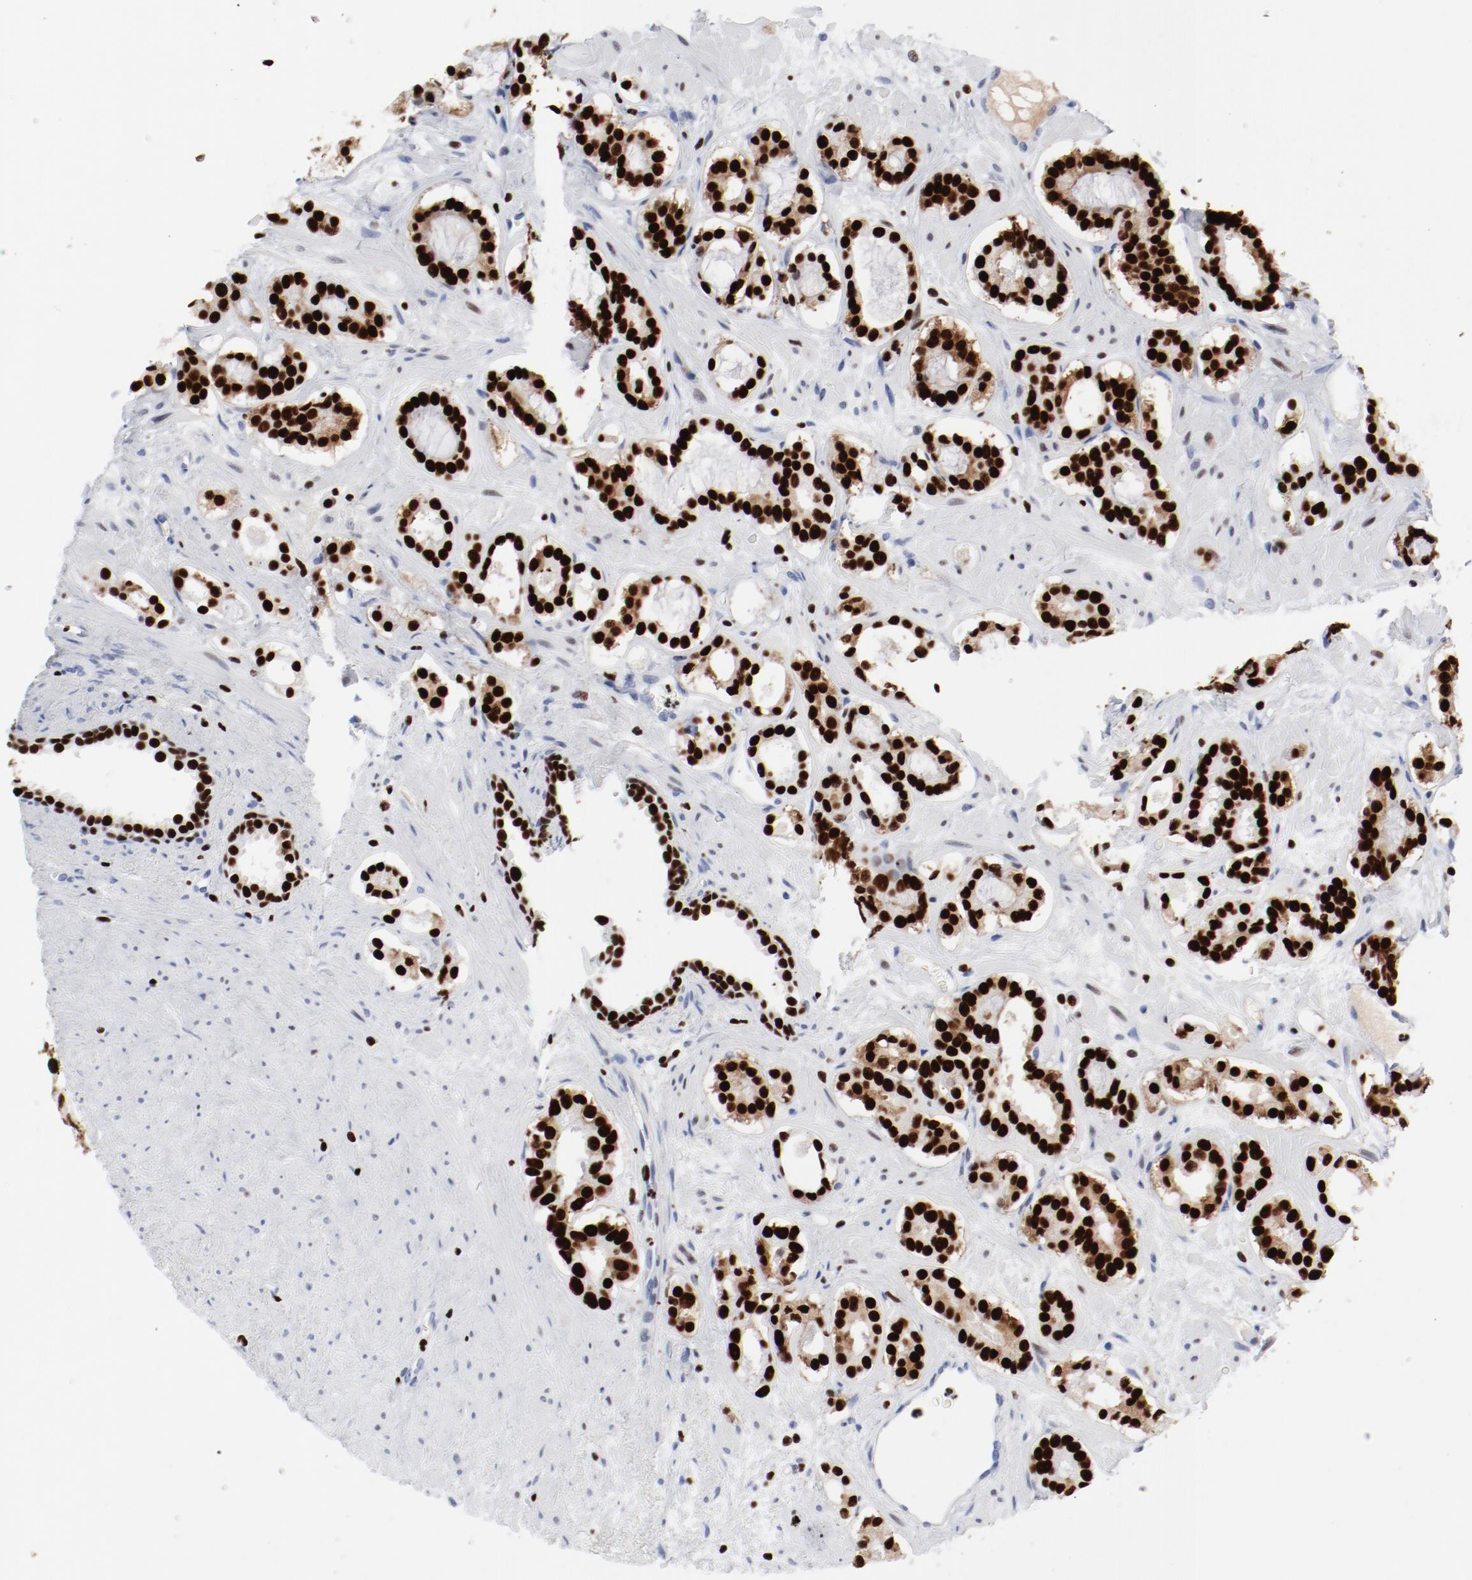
{"staining": {"intensity": "strong", "quantity": ">75%", "location": "cytoplasmic/membranous,nuclear"}, "tissue": "prostate cancer", "cell_type": "Tumor cells", "image_type": "cancer", "snomed": [{"axis": "morphology", "description": "Adenocarcinoma, Low grade"}, {"axis": "topography", "description": "Prostate"}], "caption": "Immunohistochemistry (IHC) image of human prostate cancer stained for a protein (brown), which demonstrates high levels of strong cytoplasmic/membranous and nuclear expression in approximately >75% of tumor cells.", "gene": "SMARCC2", "patient": {"sex": "male", "age": 57}}